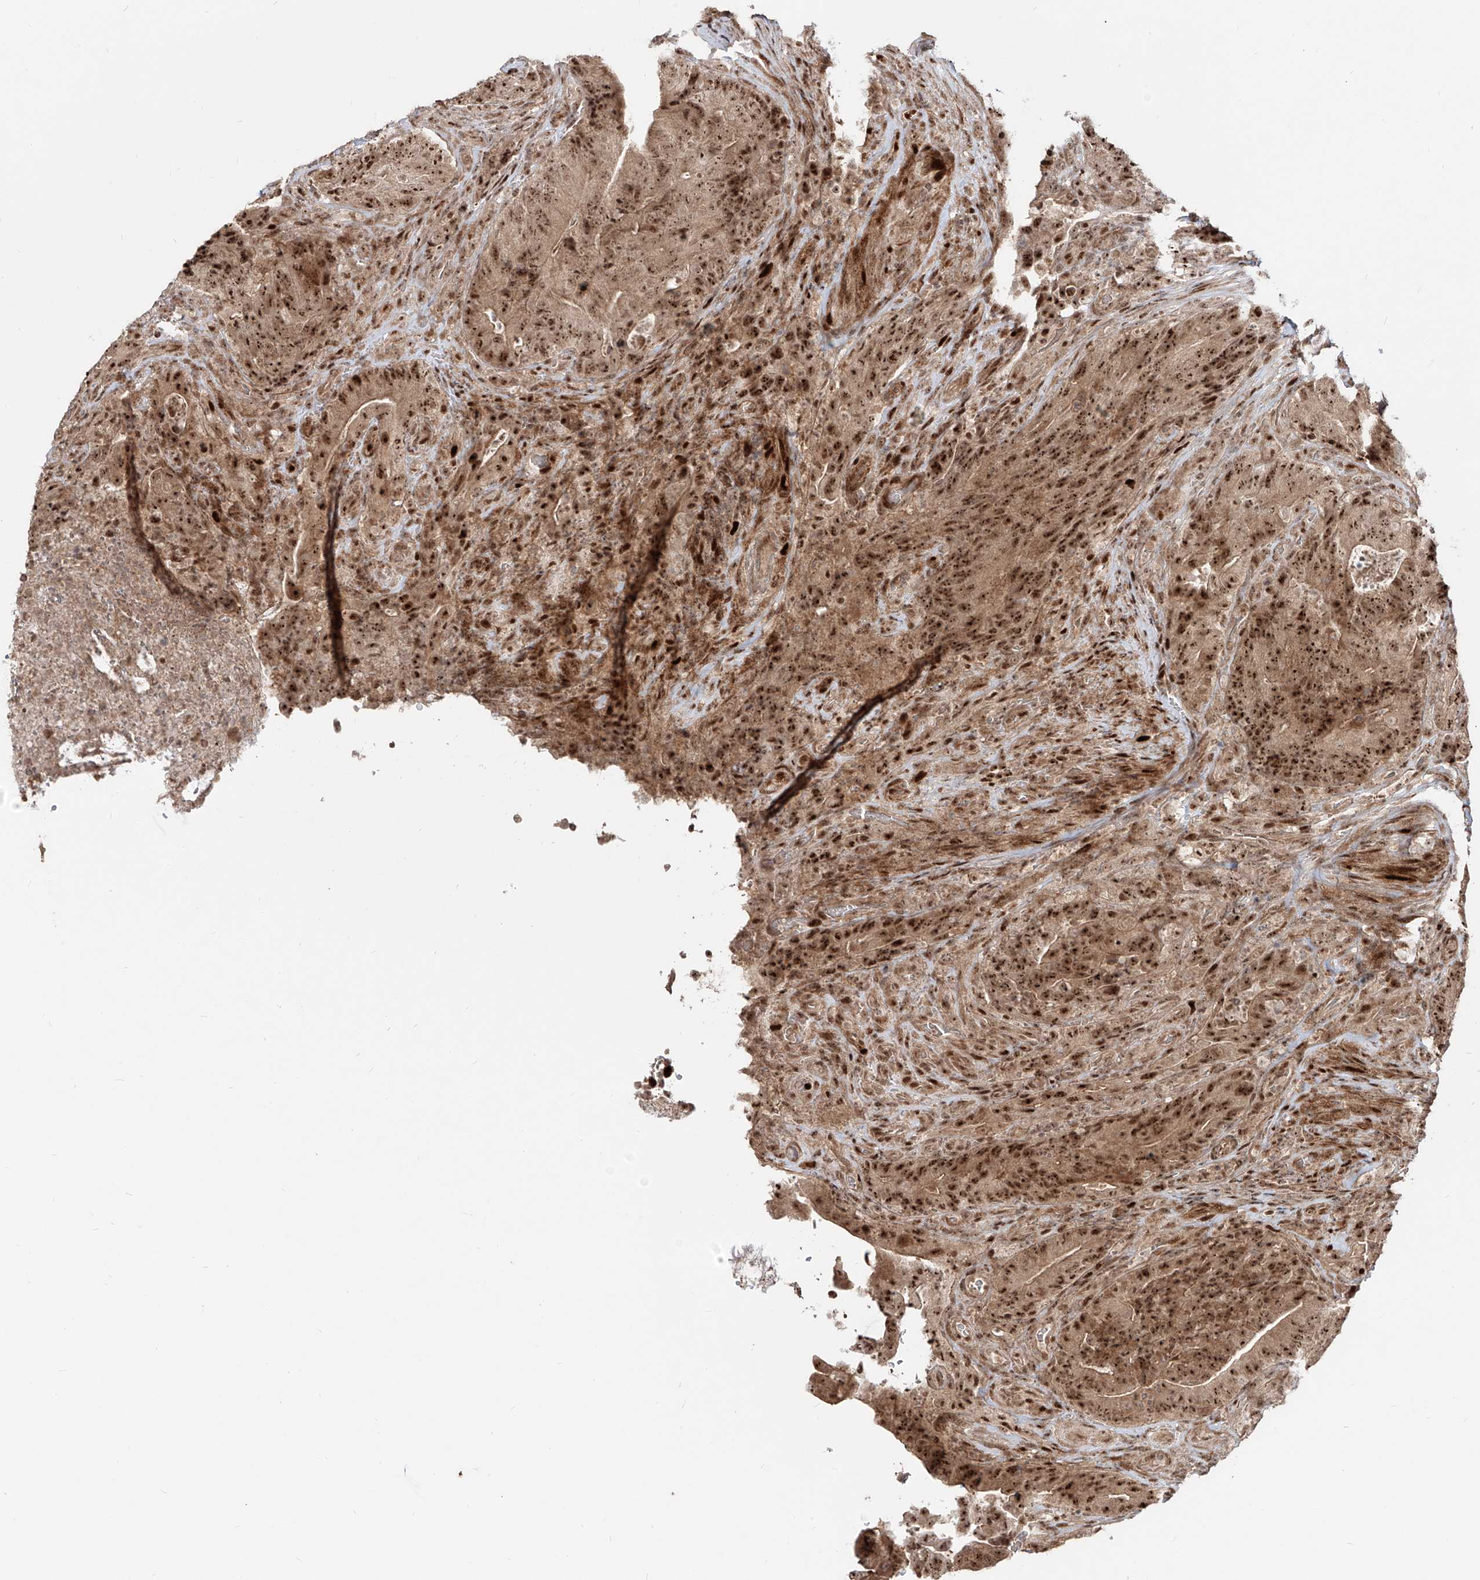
{"staining": {"intensity": "moderate", "quantity": ">75%", "location": "cytoplasmic/membranous,nuclear"}, "tissue": "colorectal cancer", "cell_type": "Tumor cells", "image_type": "cancer", "snomed": [{"axis": "morphology", "description": "Normal tissue, NOS"}, {"axis": "topography", "description": "Colon"}], "caption": "IHC micrograph of colorectal cancer stained for a protein (brown), which shows medium levels of moderate cytoplasmic/membranous and nuclear expression in about >75% of tumor cells.", "gene": "ZNF710", "patient": {"sex": "female", "age": 82}}